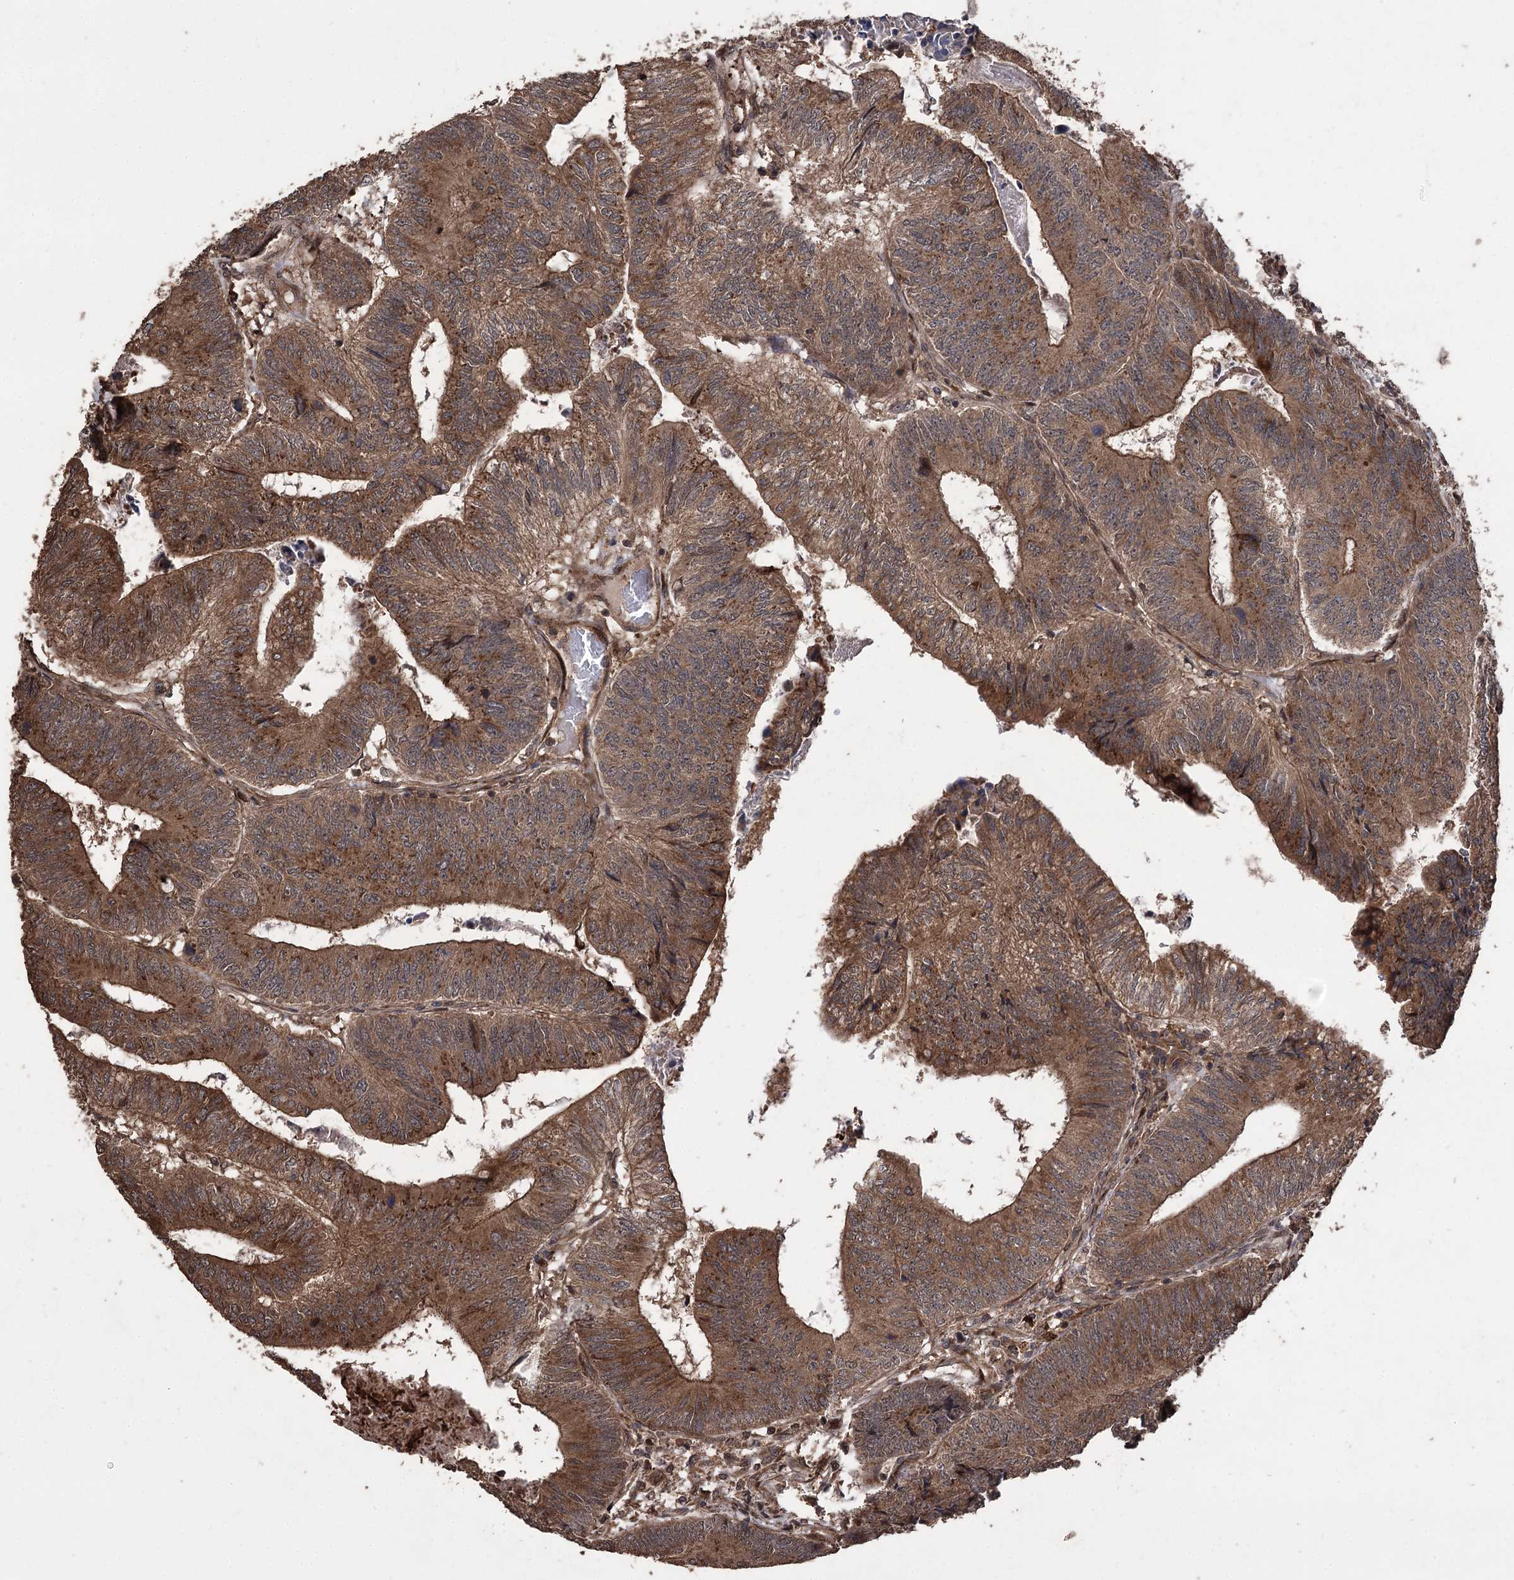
{"staining": {"intensity": "moderate", "quantity": ">75%", "location": "cytoplasmic/membranous"}, "tissue": "colorectal cancer", "cell_type": "Tumor cells", "image_type": "cancer", "snomed": [{"axis": "morphology", "description": "Adenocarcinoma, NOS"}, {"axis": "topography", "description": "Colon"}], "caption": "High-magnification brightfield microscopy of colorectal cancer stained with DAB (brown) and counterstained with hematoxylin (blue). tumor cells exhibit moderate cytoplasmic/membranous positivity is present in about>75% of cells.", "gene": "RASSF3", "patient": {"sex": "female", "age": 67}}